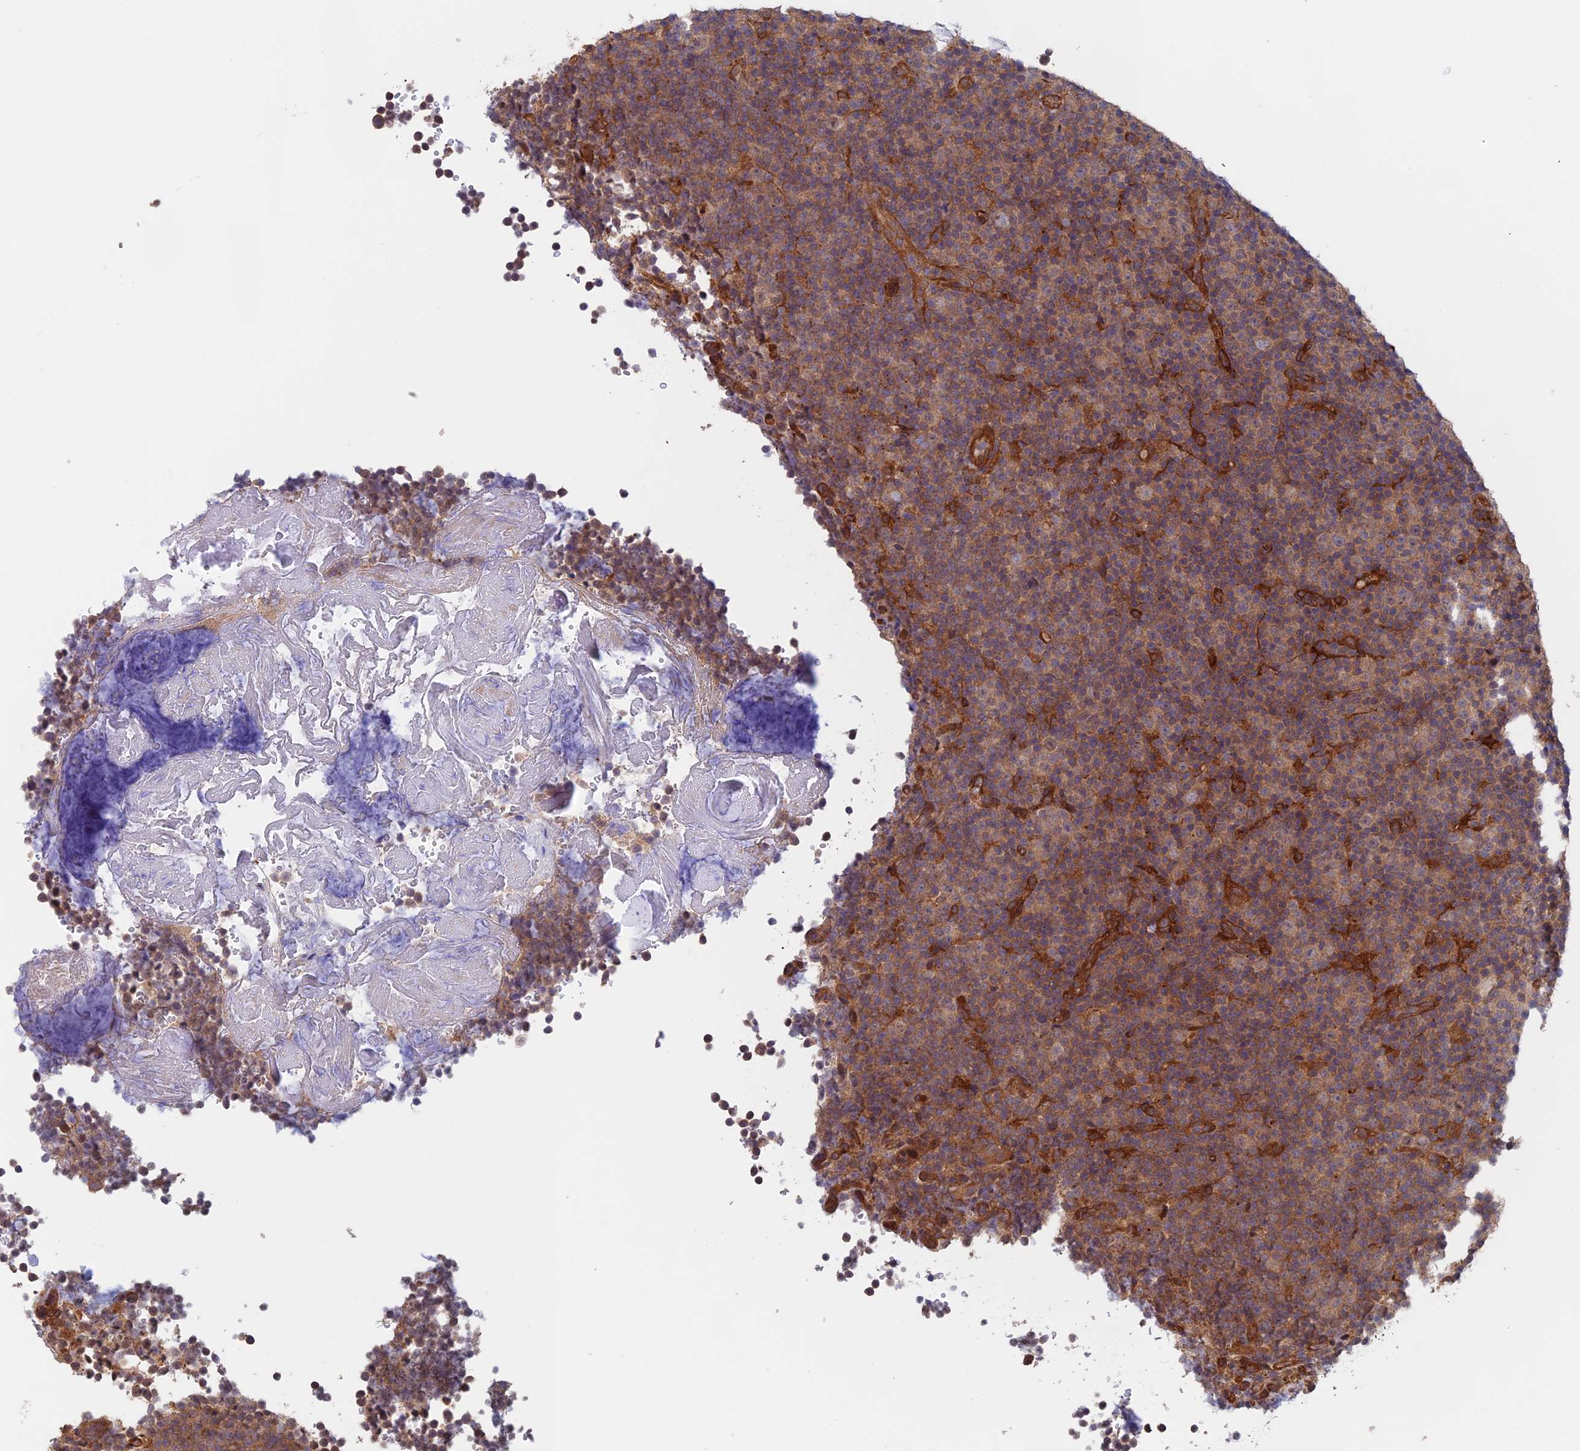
{"staining": {"intensity": "weak", "quantity": "<25%", "location": "cytoplasmic/membranous"}, "tissue": "lymphoma", "cell_type": "Tumor cells", "image_type": "cancer", "snomed": [{"axis": "morphology", "description": "Malignant lymphoma, non-Hodgkin's type, Low grade"}, {"axis": "topography", "description": "Lymph node"}], "caption": "High power microscopy micrograph of an immunohistochemistry (IHC) photomicrograph of low-grade malignant lymphoma, non-Hodgkin's type, revealing no significant positivity in tumor cells.", "gene": "NUDT16L1", "patient": {"sex": "female", "age": 67}}